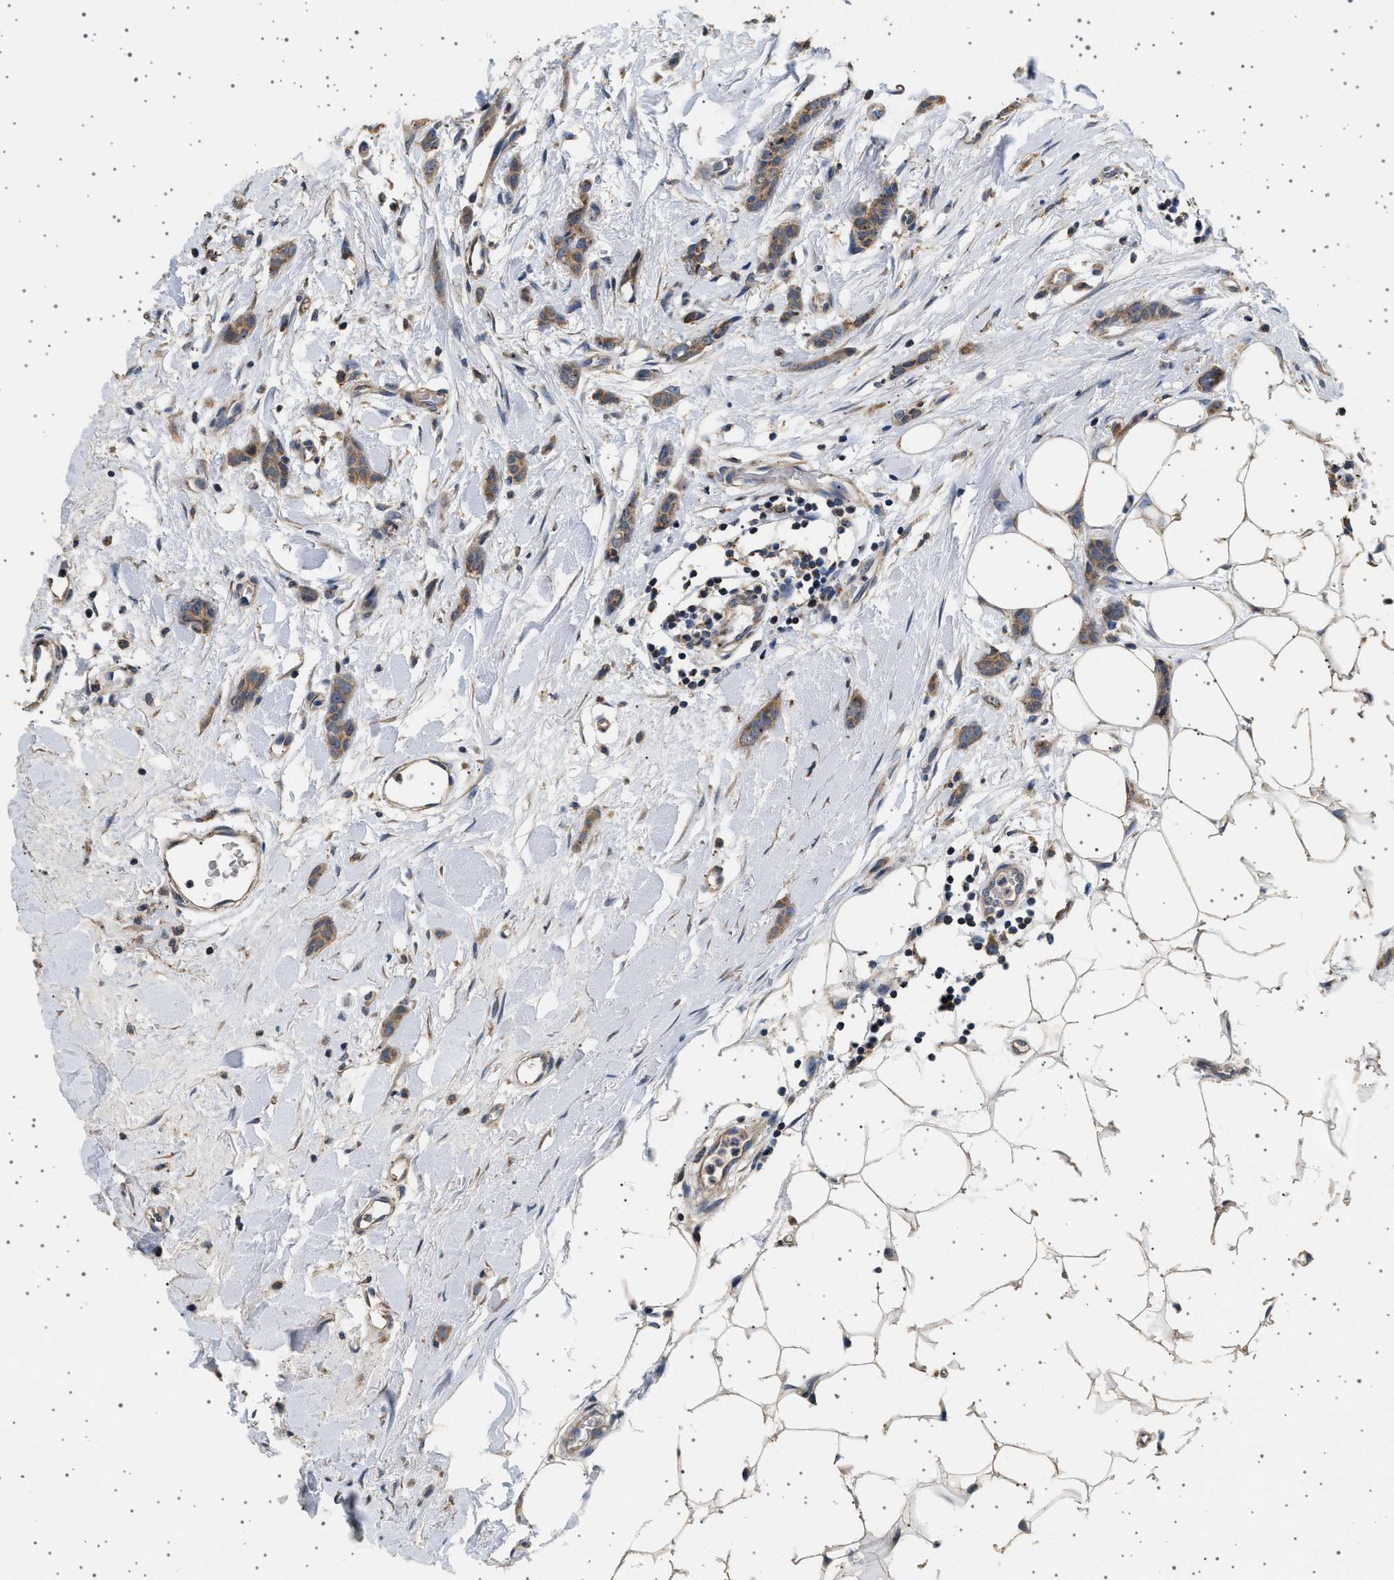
{"staining": {"intensity": "moderate", "quantity": ">75%", "location": "cytoplasmic/membranous"}, "tissue": "breast cancer", "cell_type": "Tumor cells", "image_type": "cancer", "snomed": [{"axis": "morphology", "description": "Lobular carcinoma"}, {"axis": "topography", "description": "Skin"}, {"axis": "topography", "description": "Breast"}], "caption": "Immunohistochemistry staining of lobular carcinoma (breast), which displays medium levels of moderate cytoplasmic/membranous expression in approximately >75% of tumor cells indicating moderate cytoplasmic/membranous protein positivity. The staining was performed using DAB (3,3'-diaminobenzidine) (brown) for protein detection and nuclei were counterstained in hematoxylin (blue).", "gene": "KCNA4", "patient": {"sex": "female", "age": 46}}